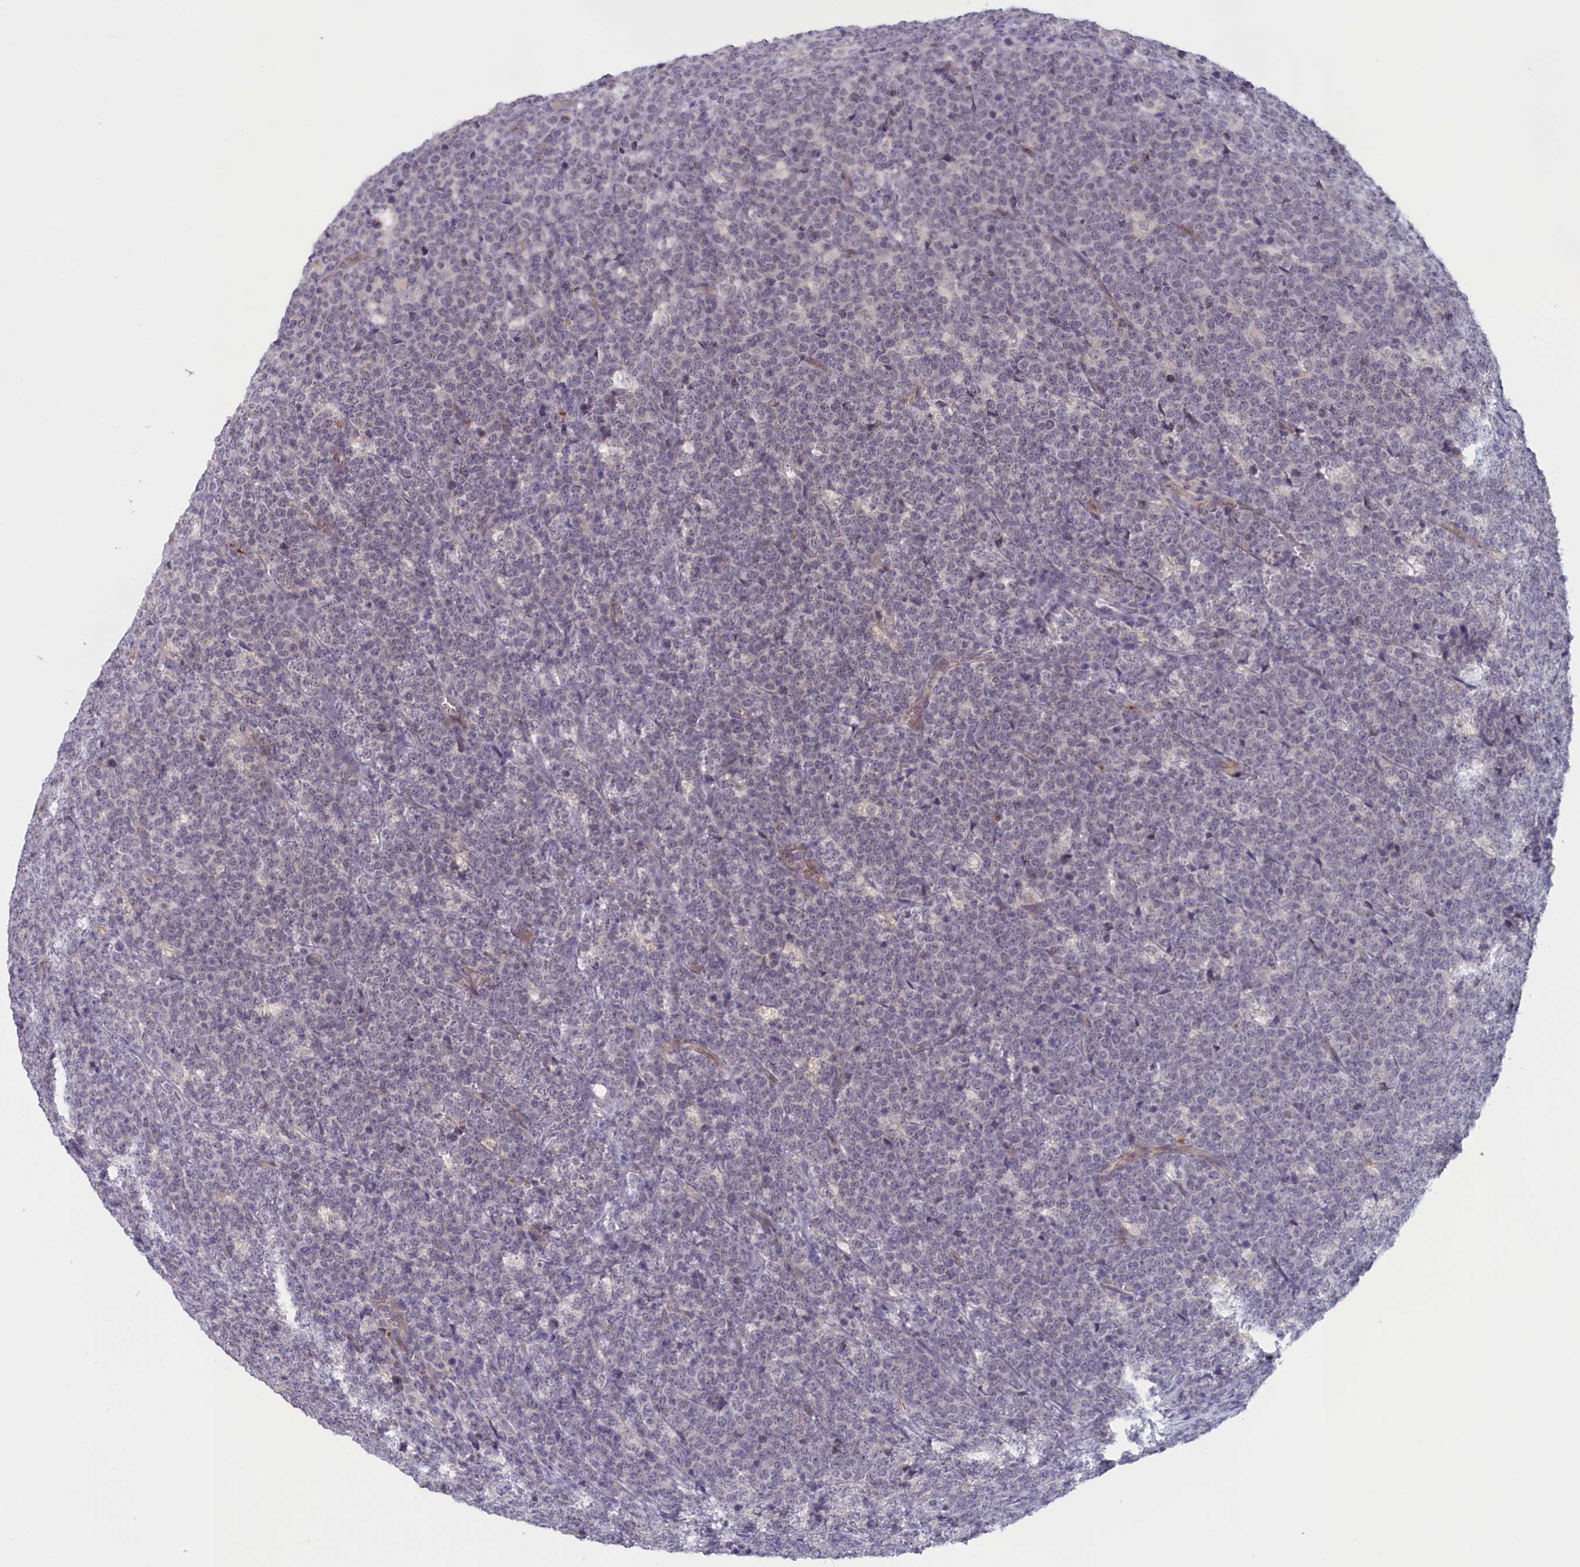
{"staining": {"intensity": "negative", "quantity": "none", "location": "none"}, "tissue": "lymphoma", "cell_type": "Tumor cells", "image_type": "cancer", "snomed": [{"axis": "morphology", "description": "Malignant lymphoma, non-Hodgkin's type, High grade"}, {"axis": "topography", "description": "Small intestine"}], "caption": "An IHC histopathology image of high-grade malignant lymphoma, non-Hodgkin's type is shown. There is no staining in tumor cells of high-grade malignant lymphoma, non-Hodgkin's type. Brightfield microscopy of immunohistochemistry (IHC) stained with DAB (3,3'-diaminobenzidine) (brown) and hematoxylin (blue), captured at high magnification.", "gene": "IGFALS", "patient": {"sex": "male", "age": 8}}